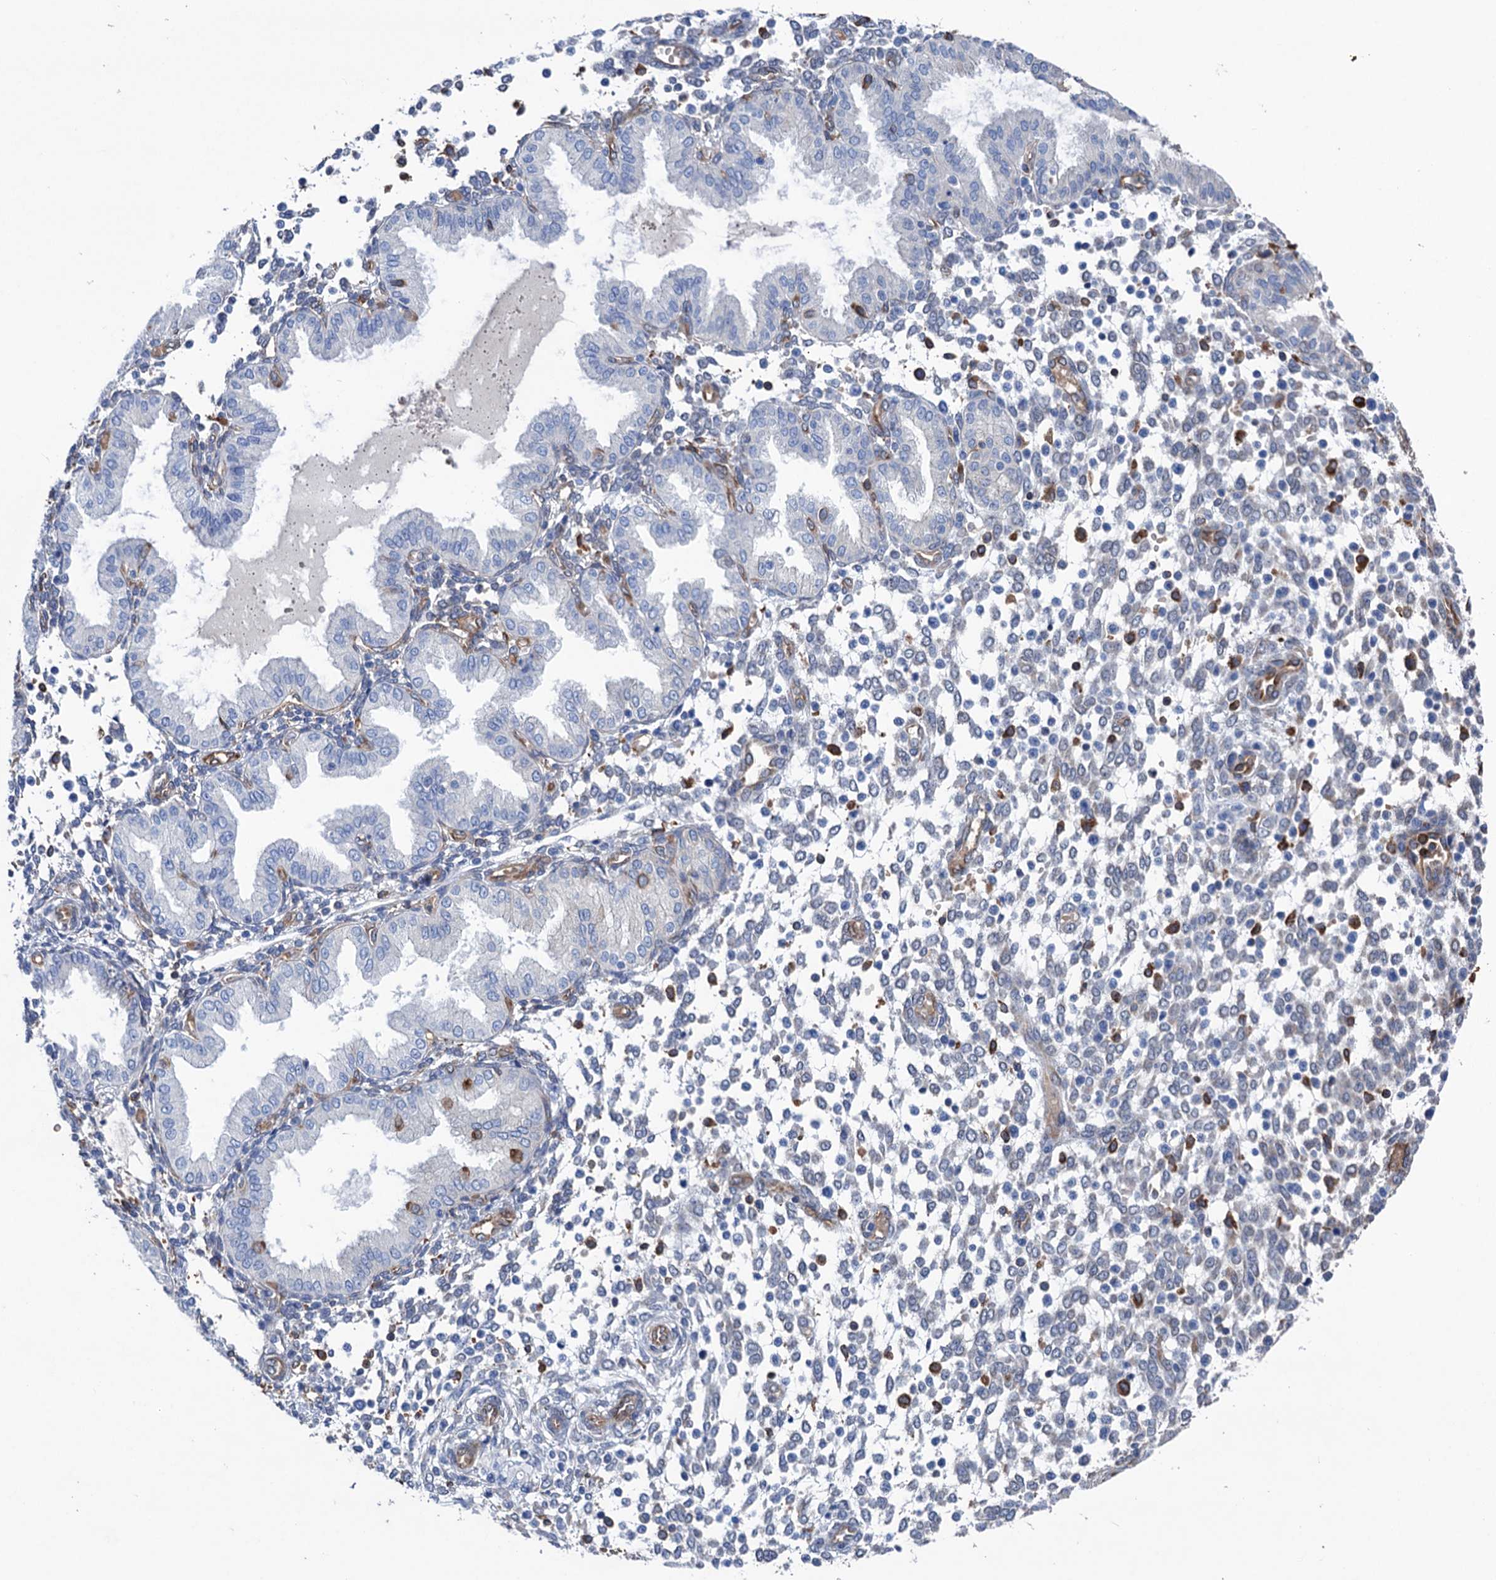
{"staining": {"intensity": "negative", "quantity": "none", "location": "none"}, "tissue": "endometrium", "cell_type": "Cells in endometrial stroma", "image_type": "normal", "snomed": [{"axis": "morphology", "description": "Normal tissue, NOS"}, {"axis": "topography", "description": "Endometrium"}], "caption": "Immunohistochemistry of benign human endometrium reveals no staining in cells in endometrial stroma.", "gene": "STING1", "patient": {"sex": "female", "age": 53}}